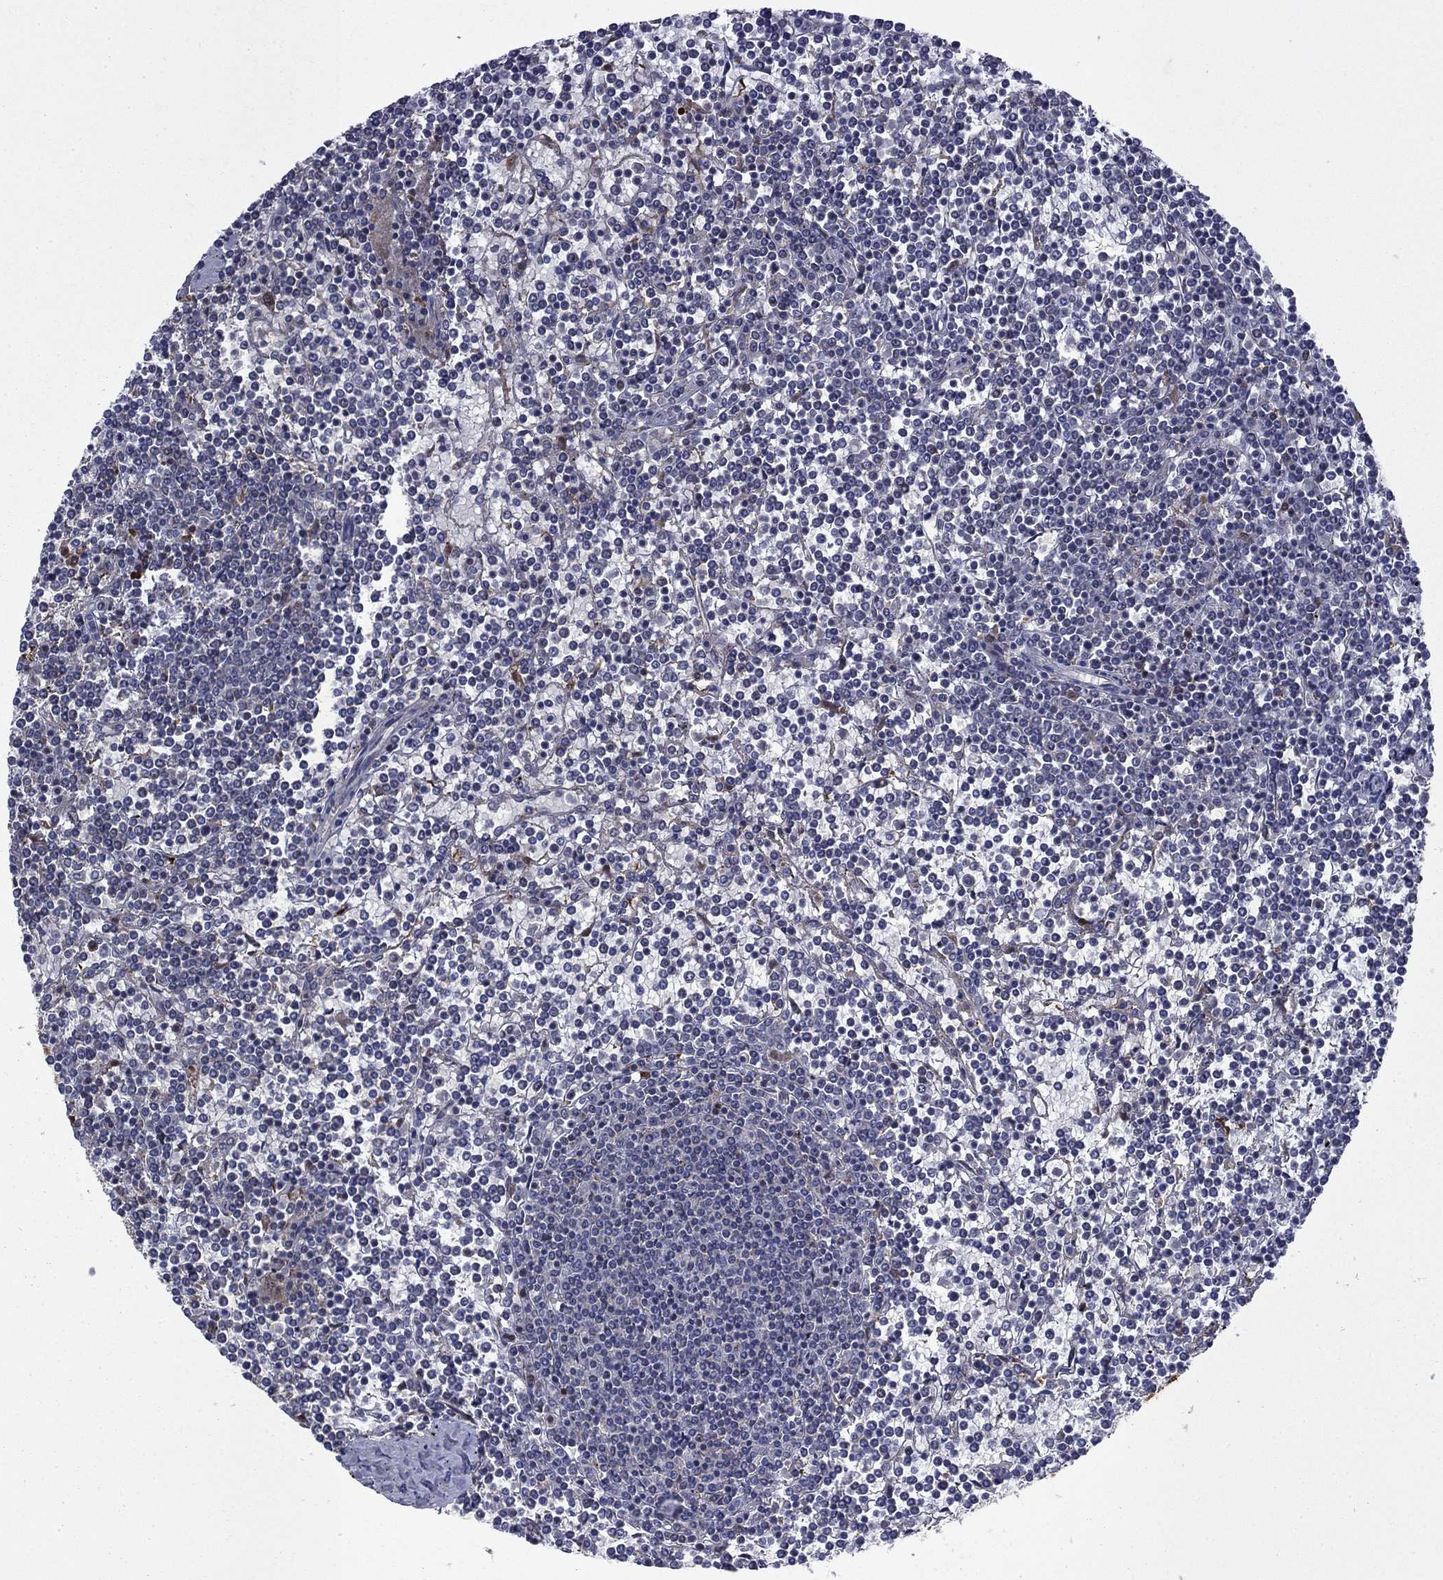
{"staining": {"intensity": "negative", "quantity": "none", "location": "none"}, "tissue": "lymphoma", "cell_type": "Tumor cells", "image_type": "cancer", "snomed": [{"axis": "morphology", "description": "Malignant lymphoma, non-Hodgkin's type, Low grade"}, {"axis": "topography", "description": "Spleen"}], "caption": "High power microscopy photomicrograph of an IHC image of malignant lymphoma, non-Hodgkin's type (low-grade), revealing no significant staining in tumor cells.", "gene": "TPMT", "patient": {"sex": "female", "age": 19}}